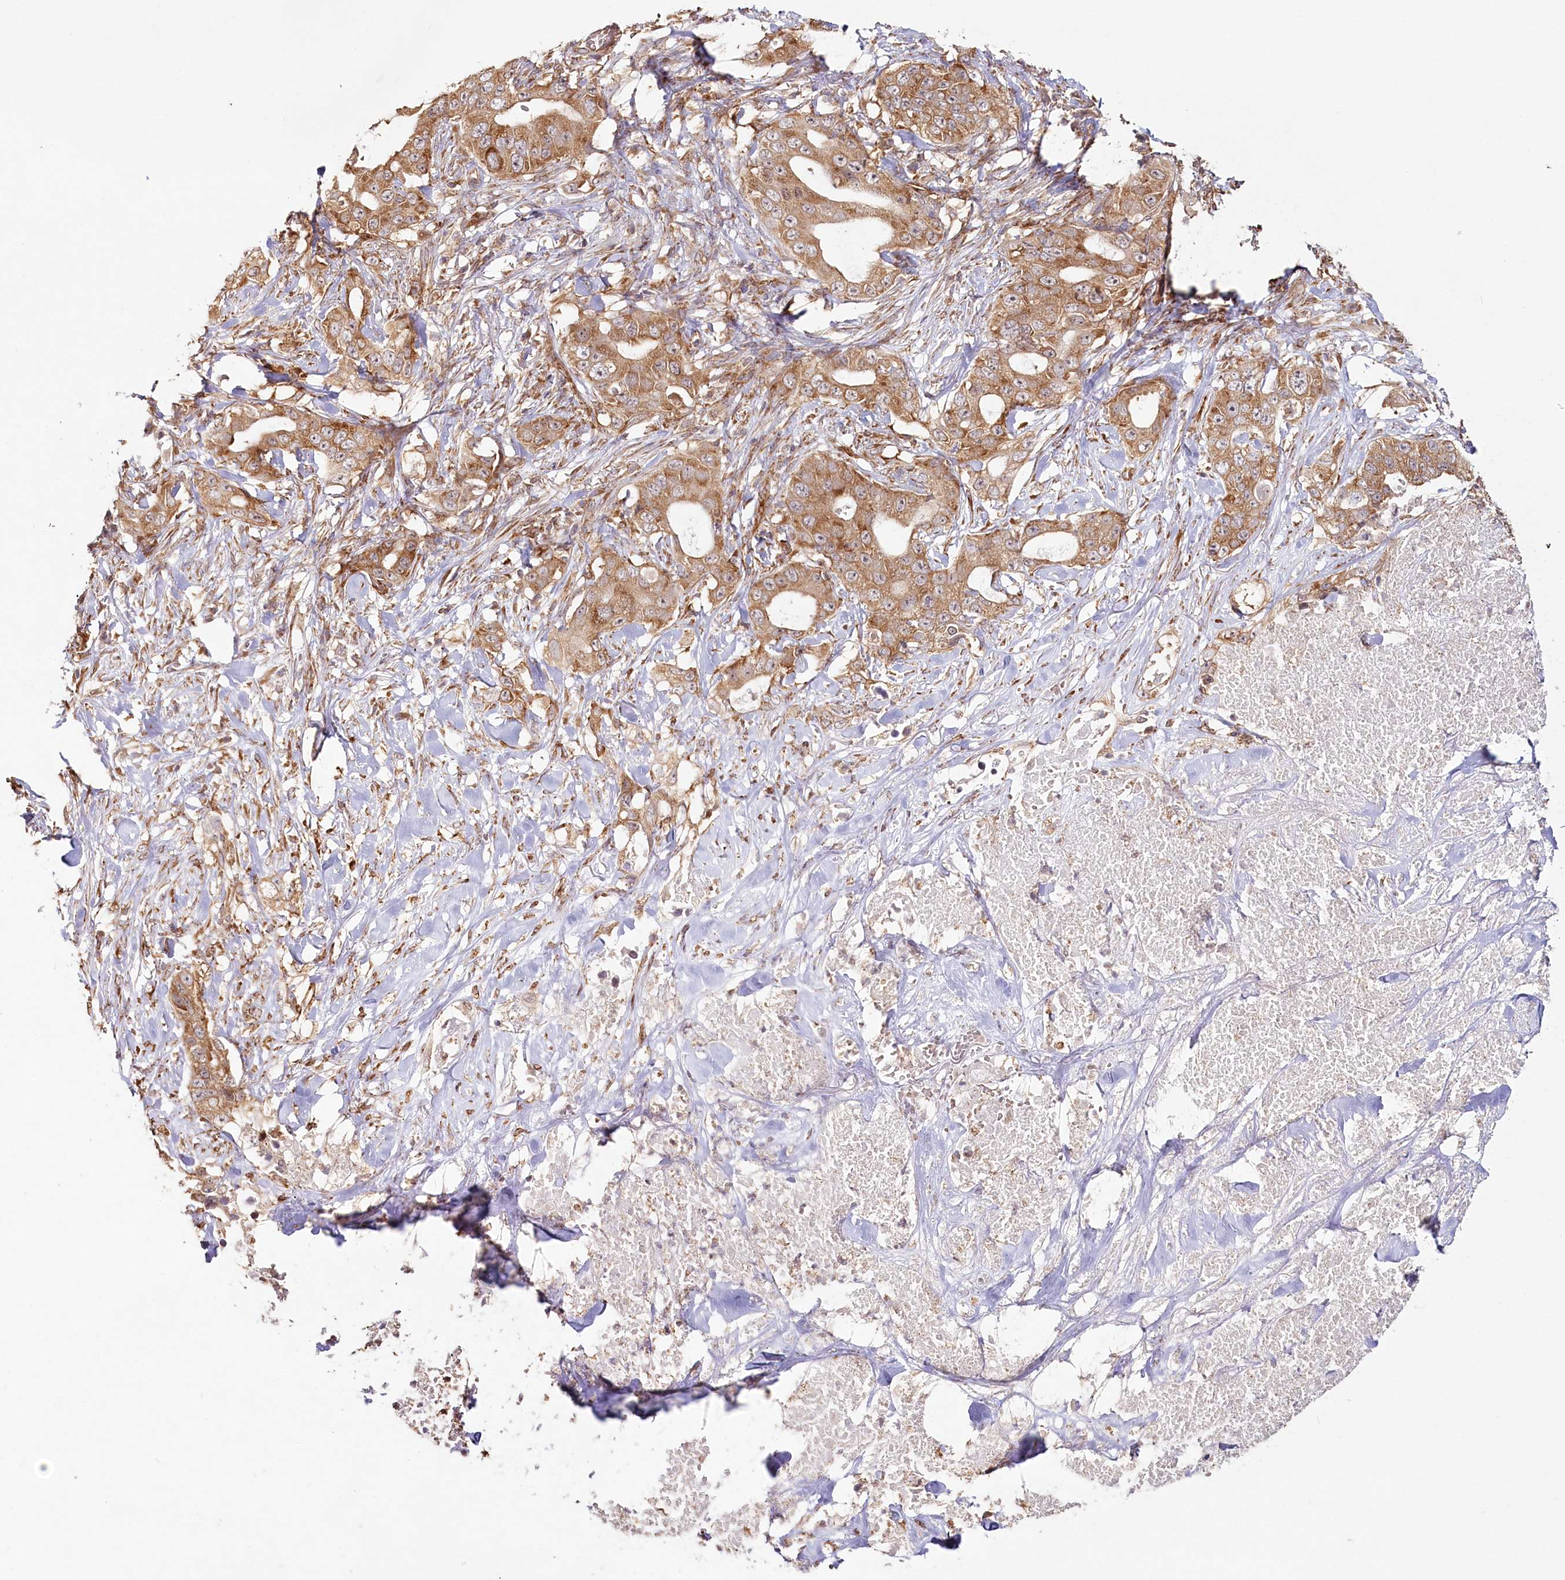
{"staining": {"intensity": "moderate", "quantity": ">75%", "location": "cytoplasmic/membranous"}, "tissue": "lung cancer", "cell_type": "Tumor cells", "image_type": "cancer", "snomed": [{"axis": "morphology", "description": "Adenocarcinoma, NOS"}, {"axis": "topography", "description": "Lung"}], "caption": "Lung cancer (adenocarcinoma) stained with a brown dye reveals moderate cytoplasmic/membranous positive expression in approximately >75% of tumor cells.", "gene": "OTUD4", "patient": {"sex": "female", "age": 51}}